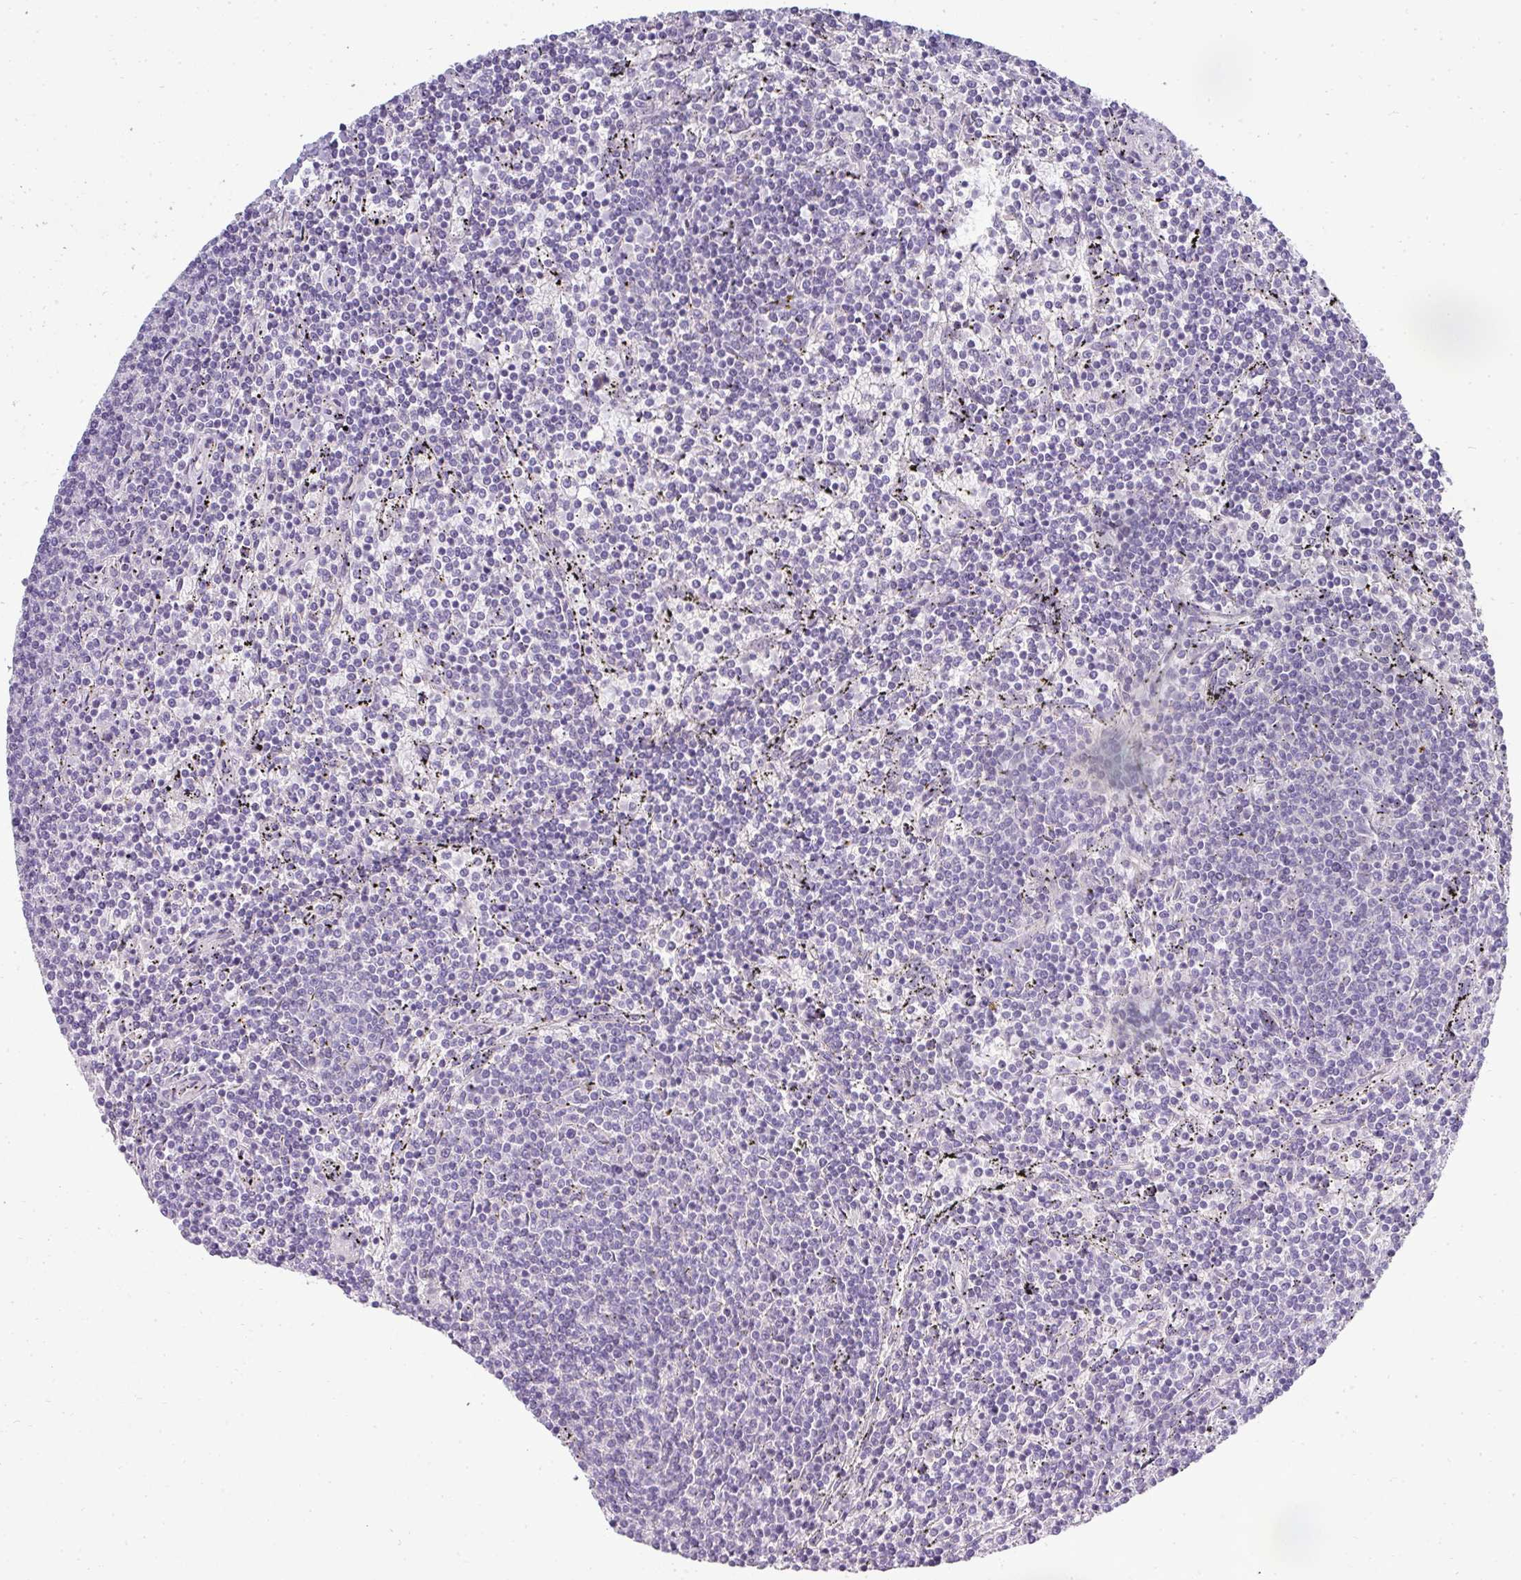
{"staining": {"intensity": "negative", "quantity": "none", "location": "none"}, "tissue": "lymphoma", "cell_type": "Tumor cells", "image_type": "cancer", "snomed": [{"axis": "morphology", "description": "Malignant lymphoma, non-Hodgkin's type, Low grade"}, {"axis": "topography", "description": "Spleen"}], "caption": "This is an immunohistochemistry photomicrograph of malignant lymphoma, non-Hodgkin's type (low-grade). There is no staining in tumor cells.", "gene": "ASXL3", "patient": {"sex": "female", "age": 50}}